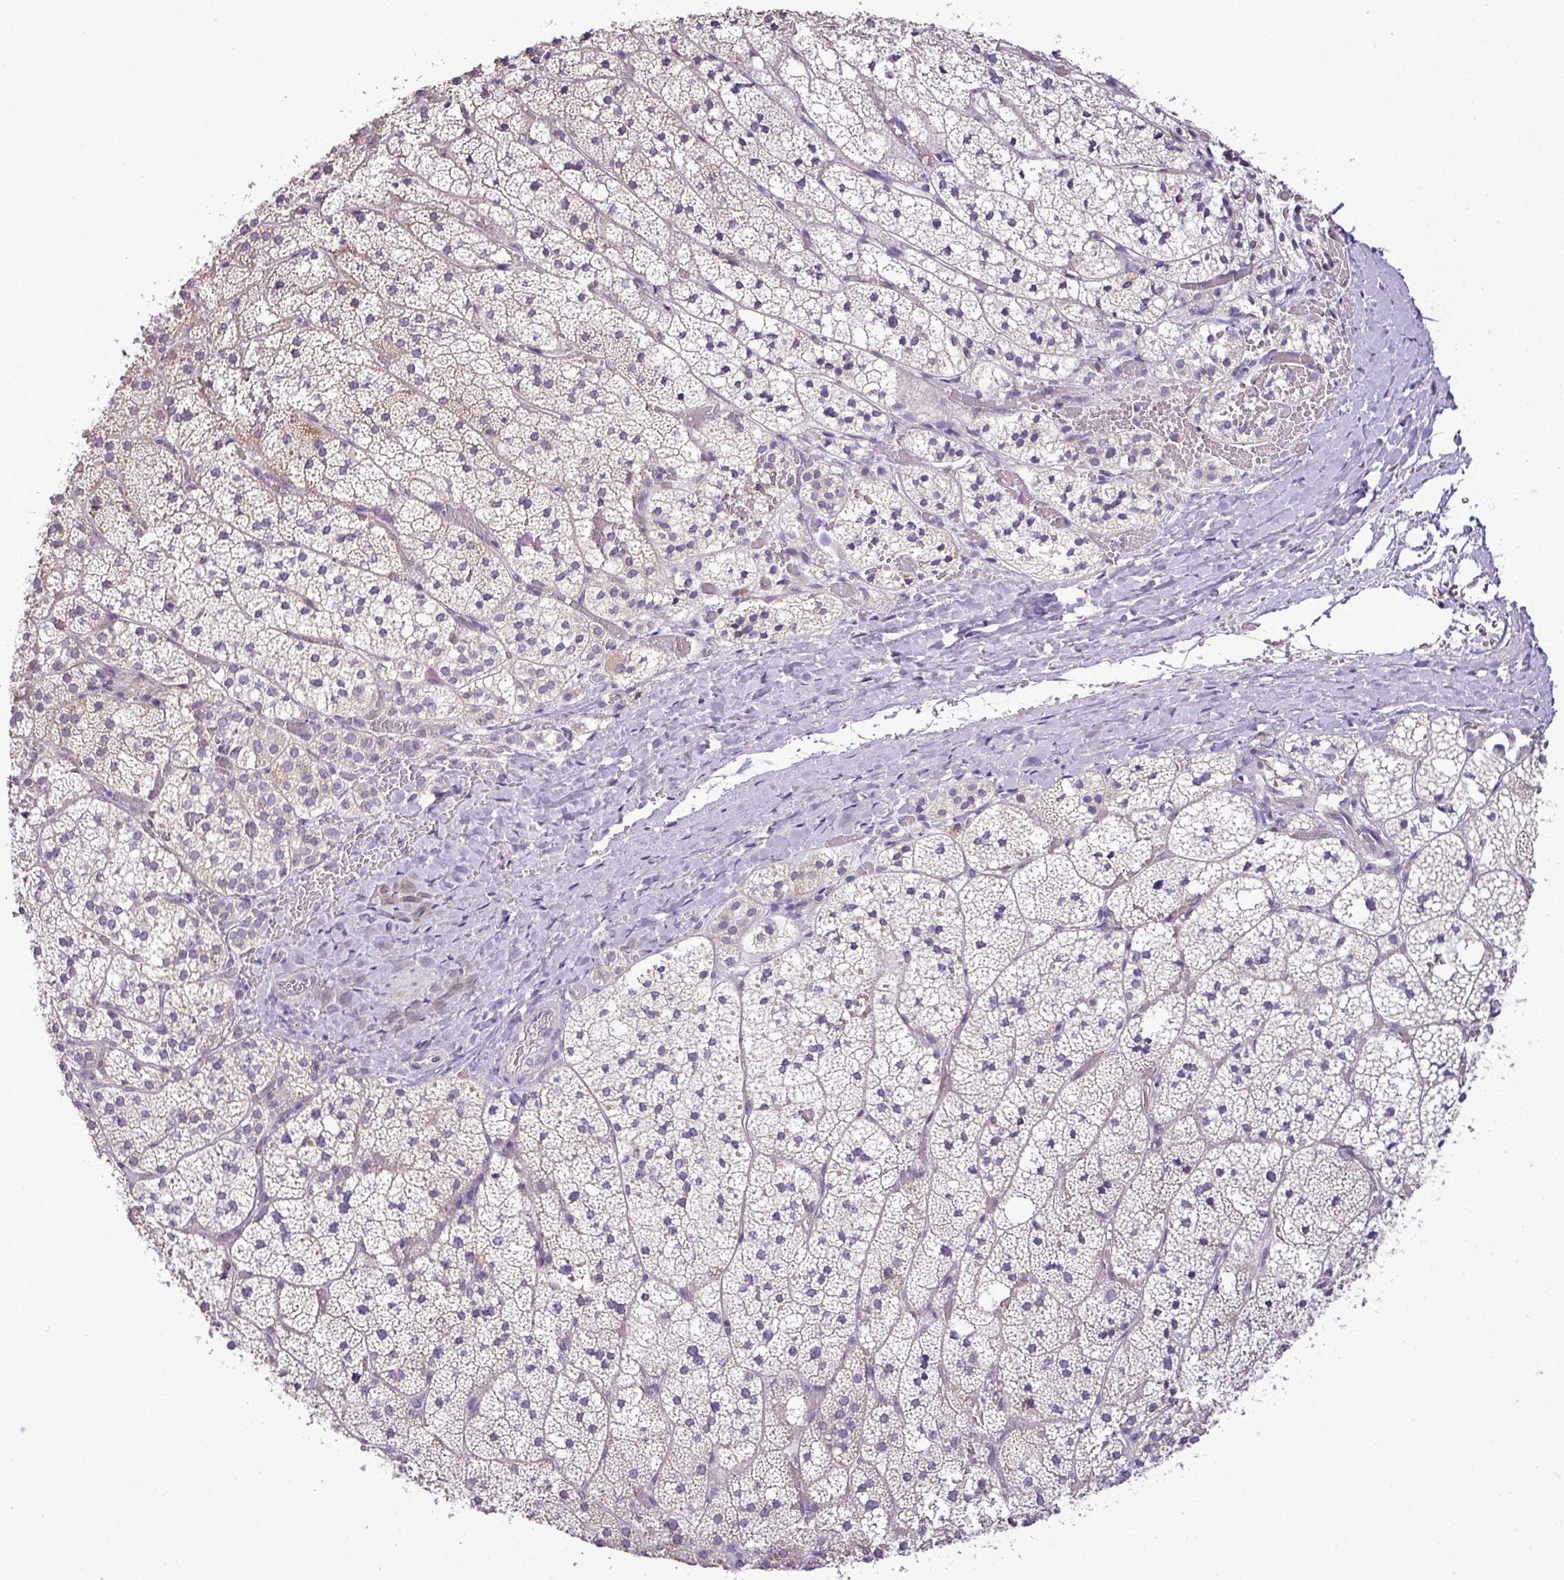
{"staining": {"intensity": "weak", "quantity": "<25%", "location": "cytoplasmic/membranous"}, "tissue": "adrenal gland", "cell_type": "Glandular cells", "image_type": "normal", "snomed": [{"axis": "morphology", "description": "Normal tissue, NOS"}, {"axis": "topography", "description": "Adrenal gland"}], "caption": "Immunohistochemistry (IHC) photomicrograph of benign human adrenal gland stained for a protein (brown), which displays no staining in glandular cells.", "gene": "BRINP2", "patient": {"sex": "male", "age": 53}}